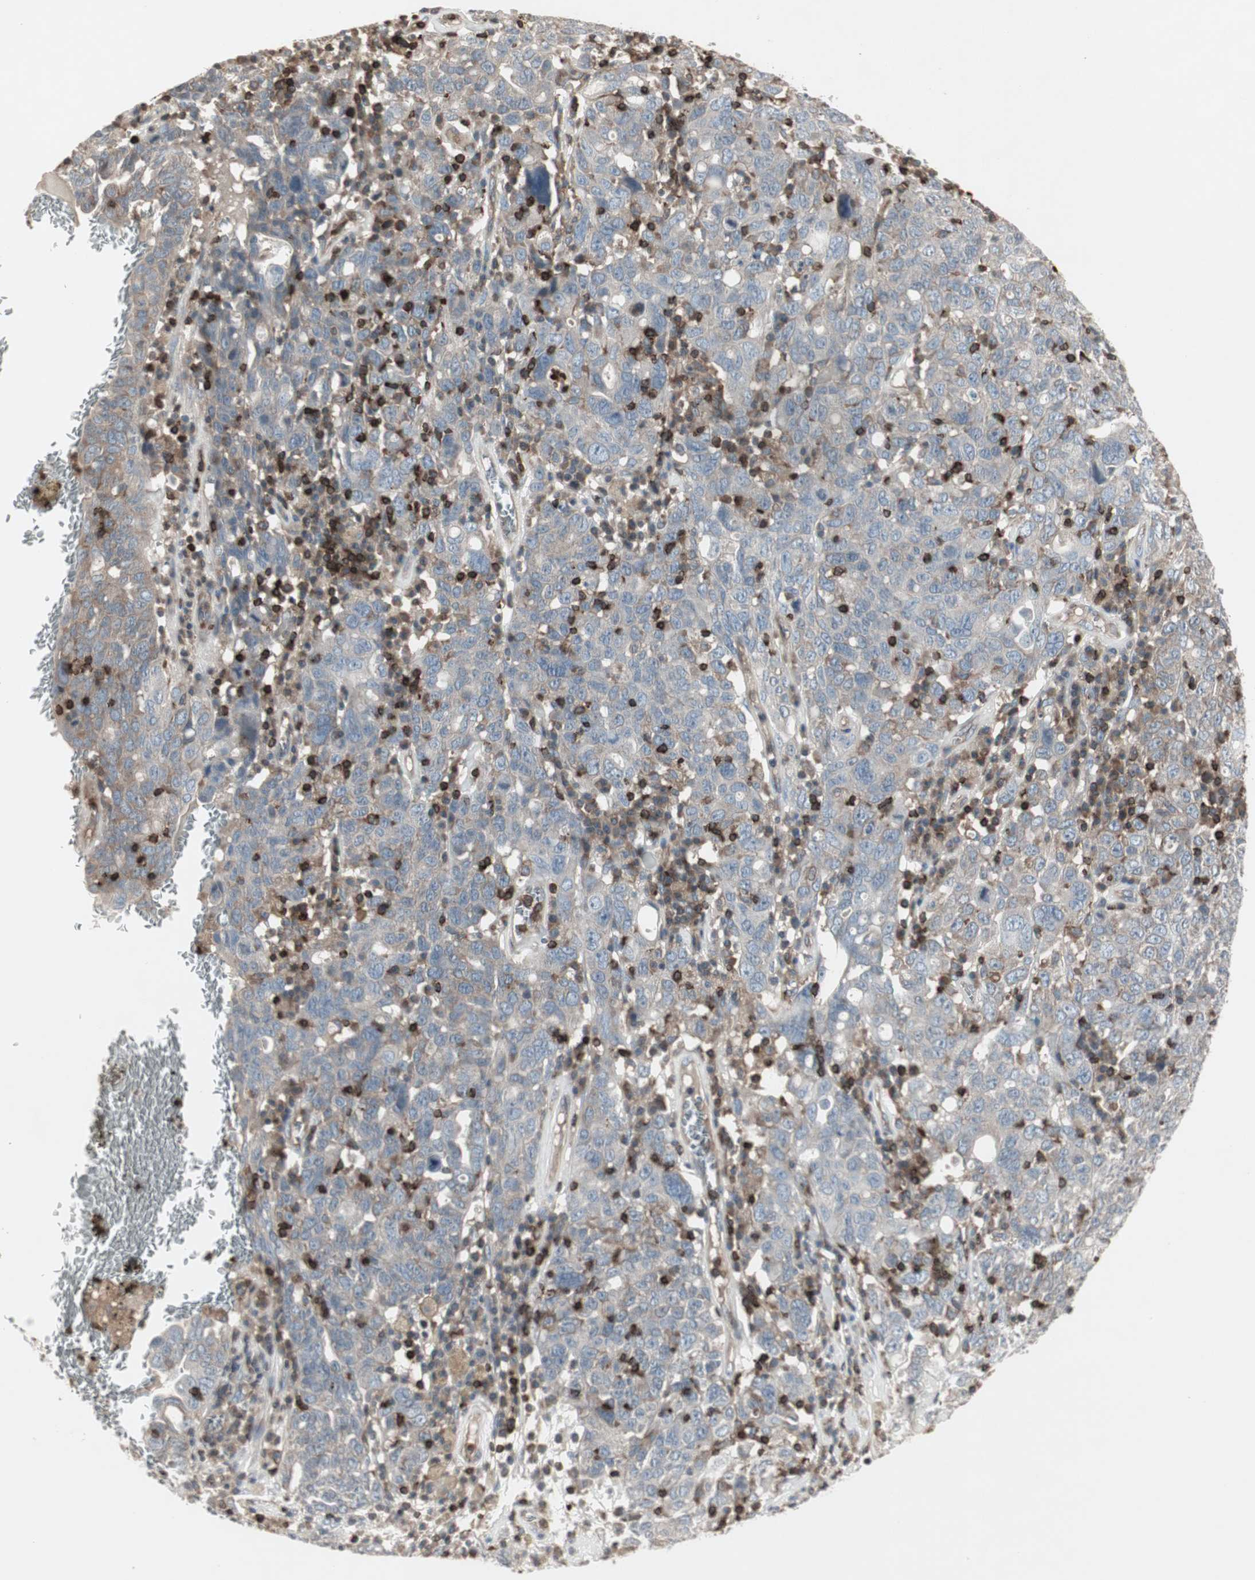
{"staining": {"intensity": "weak", "quantity": ">75%", "location": "cytoplasmic/membranous"}, "tissue": "ovarian cancer", "cell_type": "Tumor cells", "image_type": "cancer", "snomed": [{"axis": "morphology", "description": "Carcinoma, endometroid"}, {"axis": "topography", "description": "Ovary"}], "caption": "Immunohistochemical staining of human endometroid carcinoma (ovarian) displays low levels of weak cytoplasmic/membranous expression in about >75% of tumor cells.", "gene": "ARHGEF1", "patient": {"sex": "female", "age": 62}}